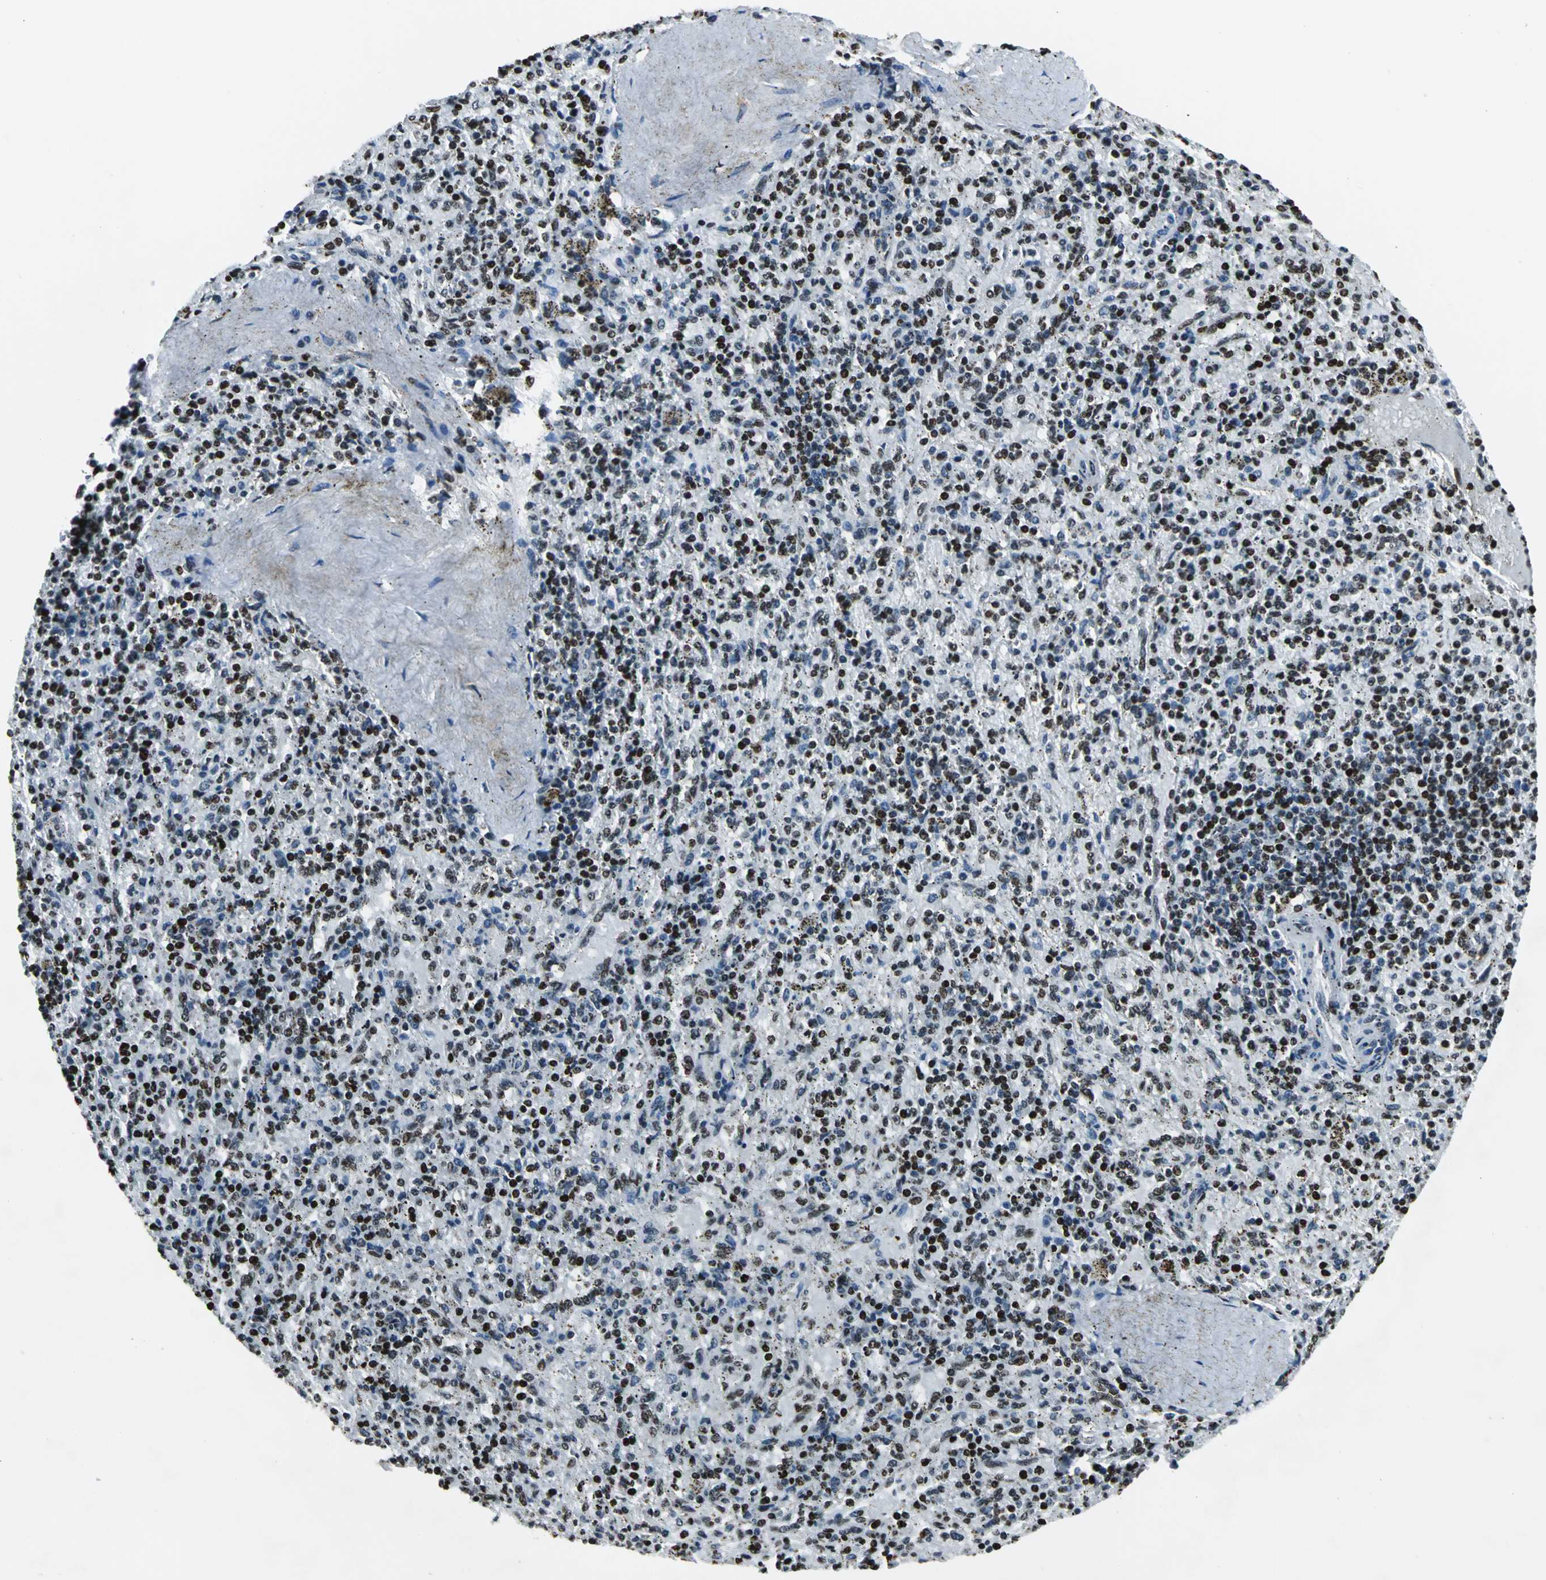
{"staining": {"intensity": "strong", "quantity": "25%-75%", "location": "nuclear"}, "tissue": "spleen", "cell_type": "Cells in red pulp", "image_type": "normal", "snomed": [{"axis": "morphology", "description": "Normal tissue, NOS"}, {"axis": "topography", "description": "Spleen"}], "caption": "This is an image of immunohistochemistry staining of normal spleen, which shows strong positivity in the nuclear of cells in red pulp.", "gene": "APEX1", "patient": {"sex": "female", "age": 43}}